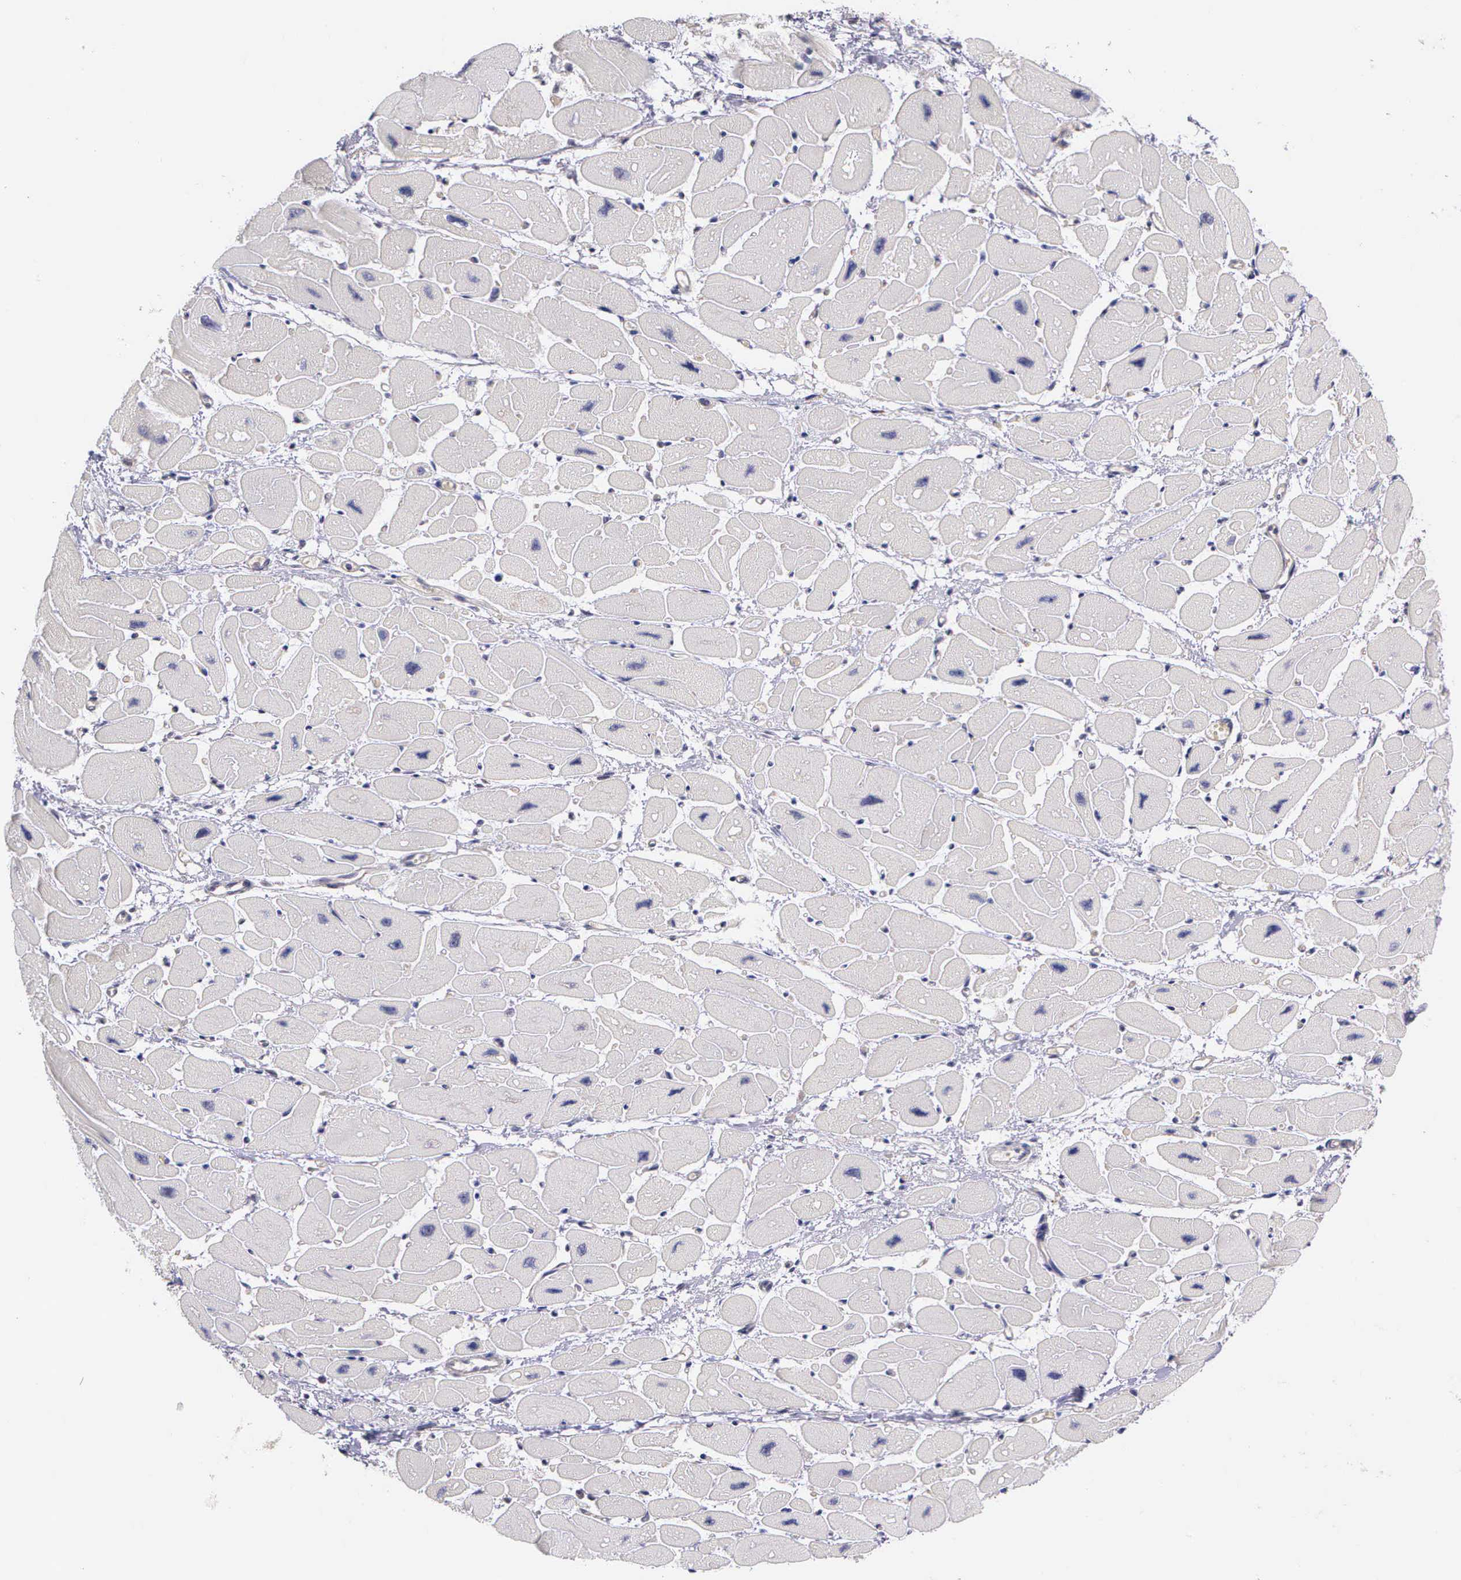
{"staining": {"intensity": "negative", "quantity": "none", "location": "none"}, "tissue": "heart muscle", "cell_type": "Cardiomyocytes", "image_type": "normal", "snomed": [{"axis": "morphology", "description": "Normal tissue, NOS"}, {"axis": "topography", "description": "Heart"}], "caption": "Histopathology image shows no significant protein expression in cardiomyocytes of unremarkable heart muscle.", "gene": "IGBP1P2", "patient": {"sex": "female", "age": 54}}